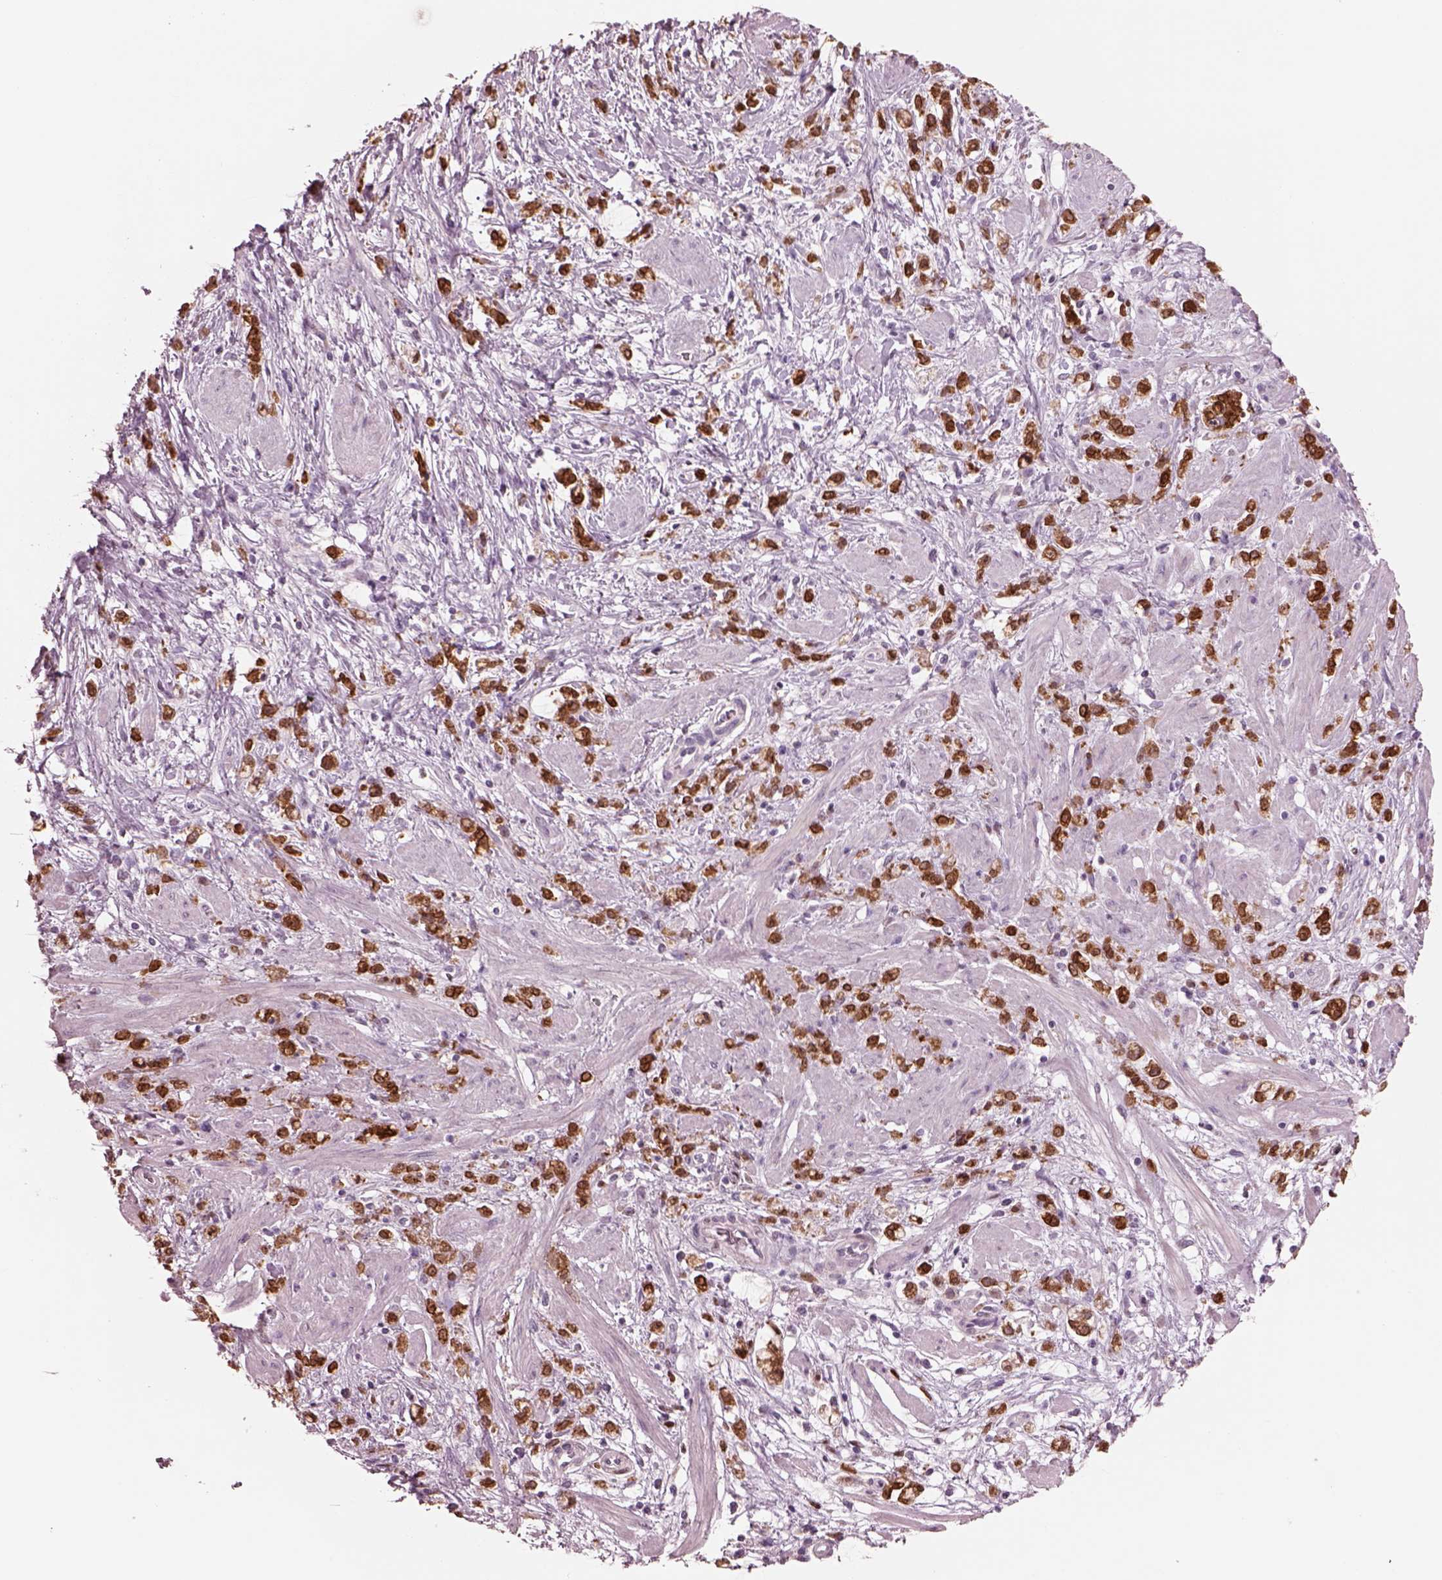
{"staining": {"intensity": "strong", "quantity": ">75%", "location": "cytoplasmic/membranous,nuclear"}, "tissue": "stomach cancer", "cell_type": "Tumor cells", "image_type": "cancer", "snomed": [{"axis": "morphology", "description": "Adenocarcinoma, NOS"}, {"axis": "topography", "description": "Stomach"}], "caption": "A photomicrograph of human adenocarcinoma (stomach) stained for a protein displays strong cytoplasmic/membranous and nuclear brown staining in tumor cells. (Stains: DAB (3,3'-diaminobenzidine) in brown, nuclei in blue, Microscopy: brightfield microscopy at high magnification).", "gene": "SOX9", "patient": {"sex": "female", "age": 60}}